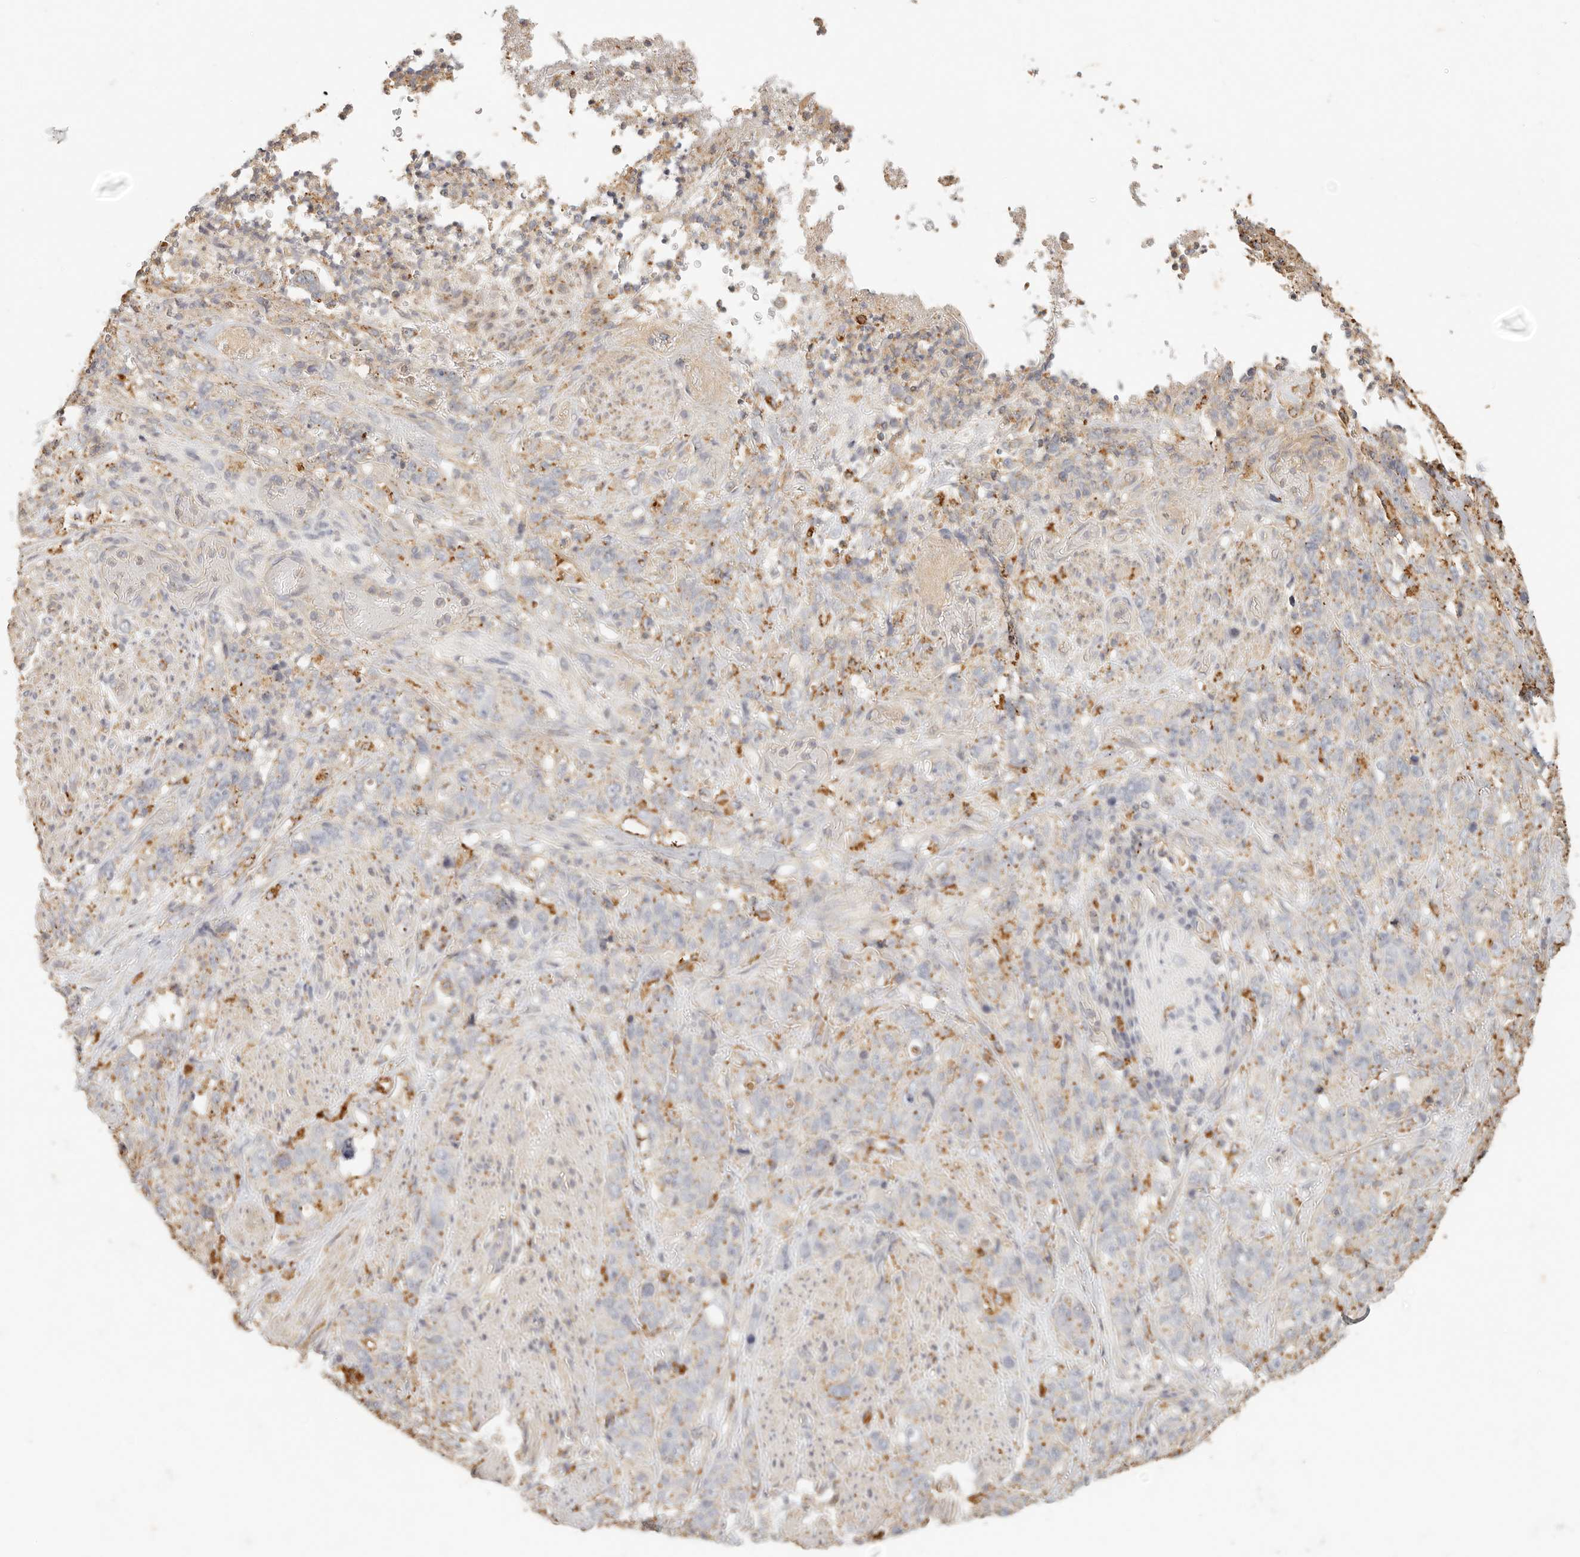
{"staining": {"intensity": "negative", "quantity": "none", "location": "none"}, "tissue": "stomach cancer", "cell_type": "Tumor cells", "image_type": "cancer", "snomed": [{"axis": "morphology", "description": "Adenocarcinoma, NOS"}, {"axis": "topography", "description": "Stomach"}], "caption": "Immunohistochemical staining of stomach cancer (adenocarcinoma) displays no significant positivity in tumor cells. (DAB (3,3'-diaminobenzidine) immunohistochemistry (IHC) visualized using brightfield microscopy, high magnification).", "gene": "CNMD", "patient": {"sex": "male", "age": 48}}